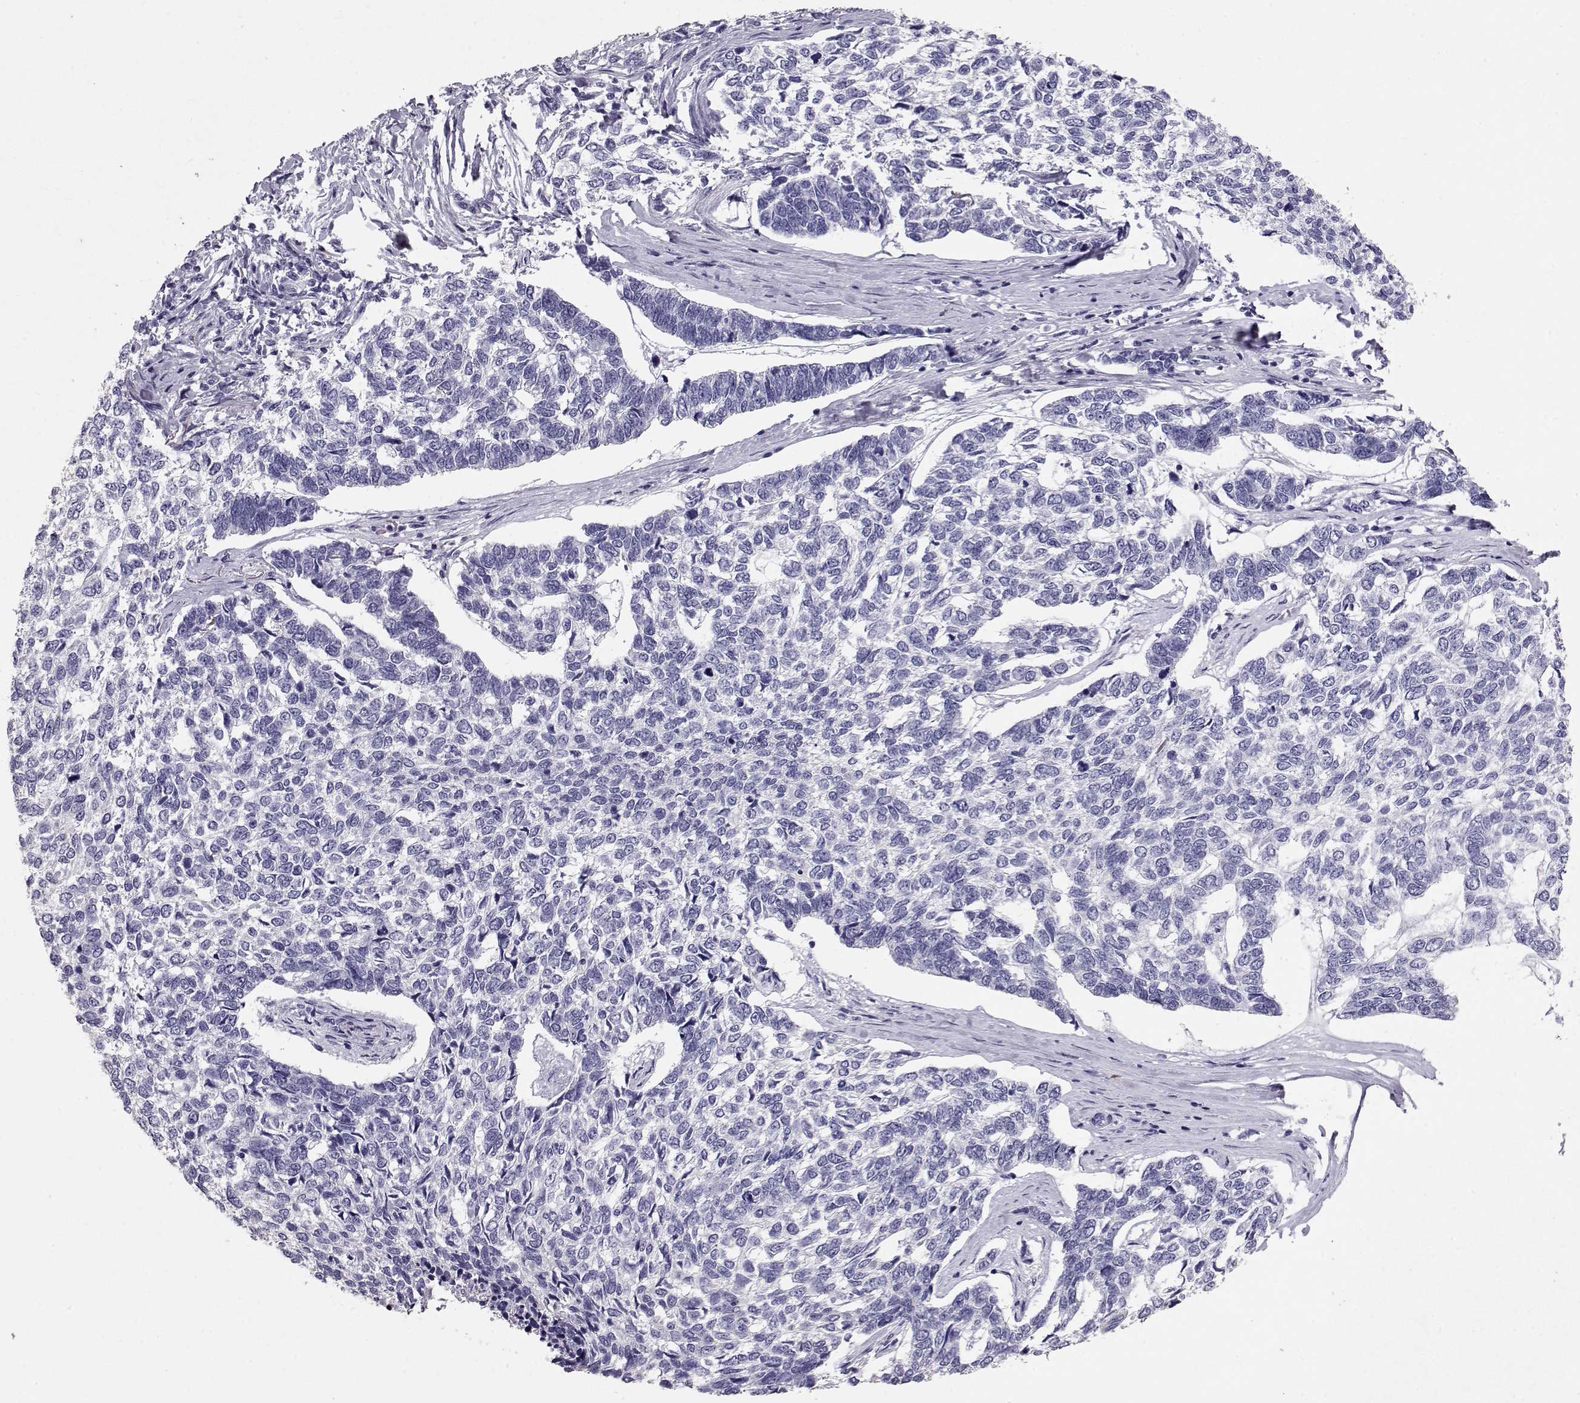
{"staining": {"intensity": "negative", "quantity": "none", "location": "none"}, "tissue": "skin cancer", "cell_type": "Tumor cells", "image_type": "cancer", "snomed": [{"axis": "morphology", "description": "Basal cell carcinoma"}, {"axis": "topography", "description": "Skin"}], "caption": "IHC of skin basal cell carcinoma exhibits no expression in tumor cells.", "gene": "RD3", "patient": {"sex": "female", "age": 65}}